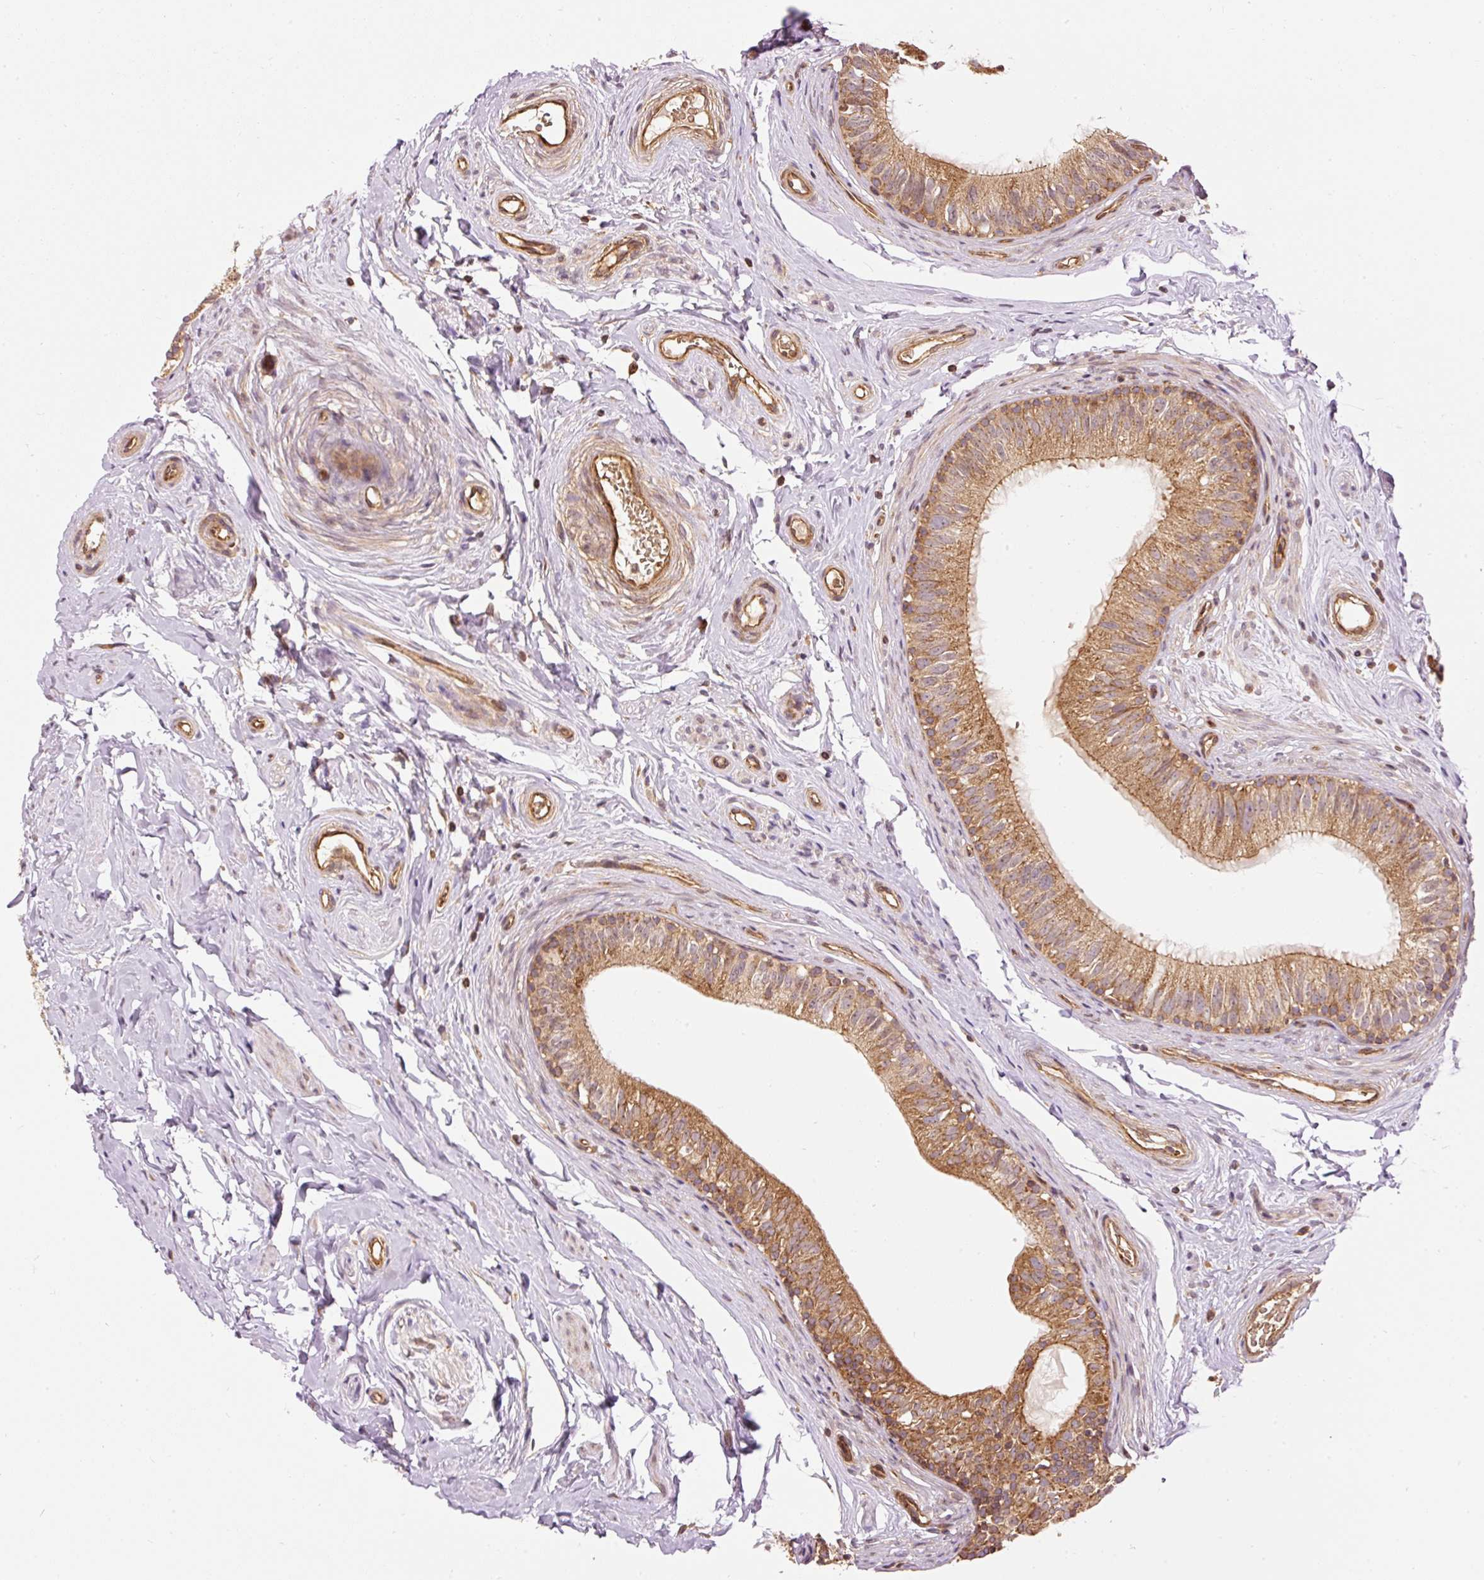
{"staining": {"intensity": "strong", "quantity": "25%-75%", "location": "cytoplasmic/membranous"}, "tissue": "epididymis", "cell_type": "Glandular cells", "image_type": "normal", "snomed": [{"axis": "morphology", "description": "Normal tissue, NOS"}, {"axis": "morphology", "description": "Seminoma, NOS"}, {"axis": "topography", "description": "Testis"}, {"axis": "topography", "description": "Epididymis"}], "caption": "Human epididymis stained for a protein (brown) shows strong cytoplasmic/membranous positive staining in about 25%-75% of glandular cells.", "gene": "ADCY4", "patient": {"sex": "male", "age": 45}}